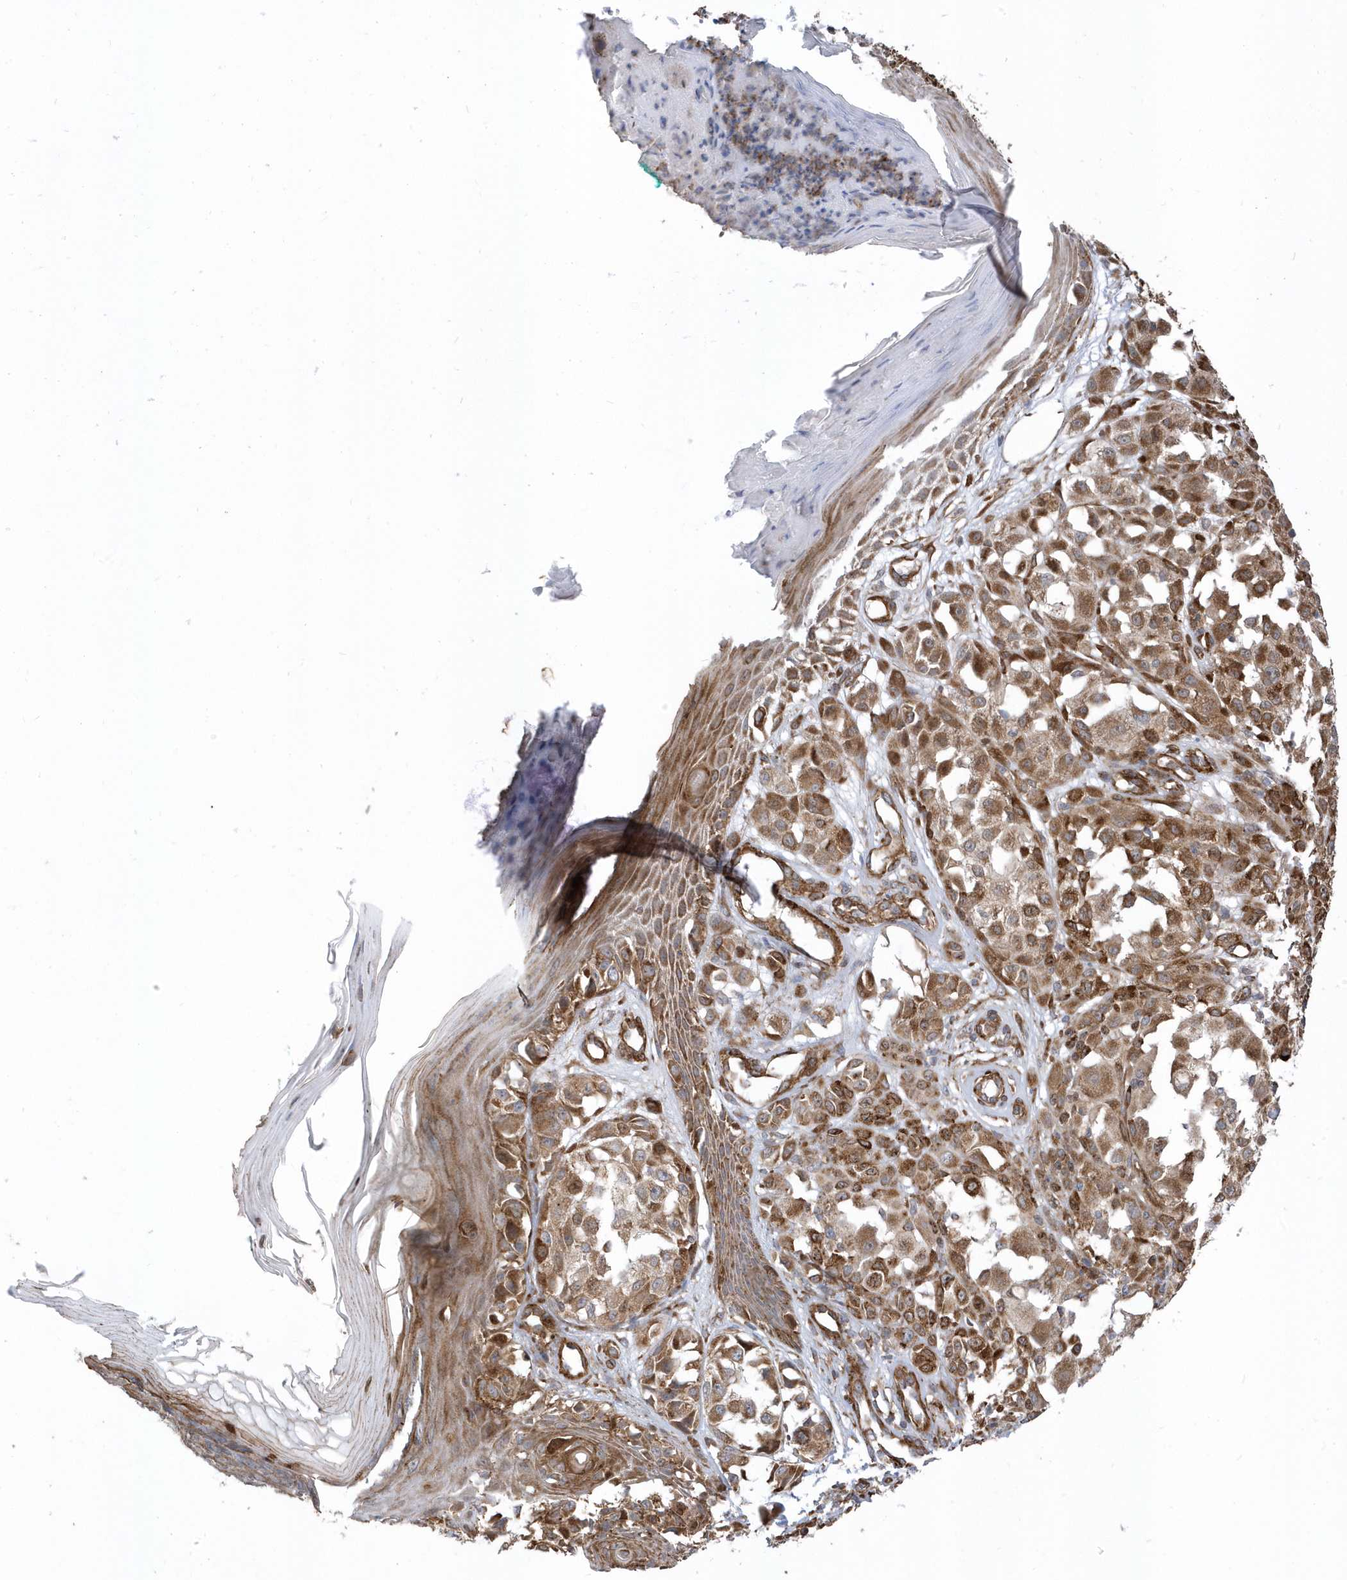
{"staining": {"intensity": "moderate", "quantity": ">75%", "location": "cytoplasmic/membranous"}, "tissue": "melanoma", "cell_type": "Tumor cells", "image_type": "cancer", "snomed": [{"axis": "morphology", "description": "Malignant melanoma, NOS"}, {"axis": "topography", "description": "Skin of leg"}], "caption": "Immunohistochemistry (IHC) image of neoplastic tissue: human melanoma stained using immunohistochemistry displays medium levels of moderate protein expression localized specifically in the cytoplasmic/membranous of tumor cells, appearing as a cytoplasmic/membranous brown color.", "gene": "HRH4", "patient": {"sex": "female", "age": 72}}